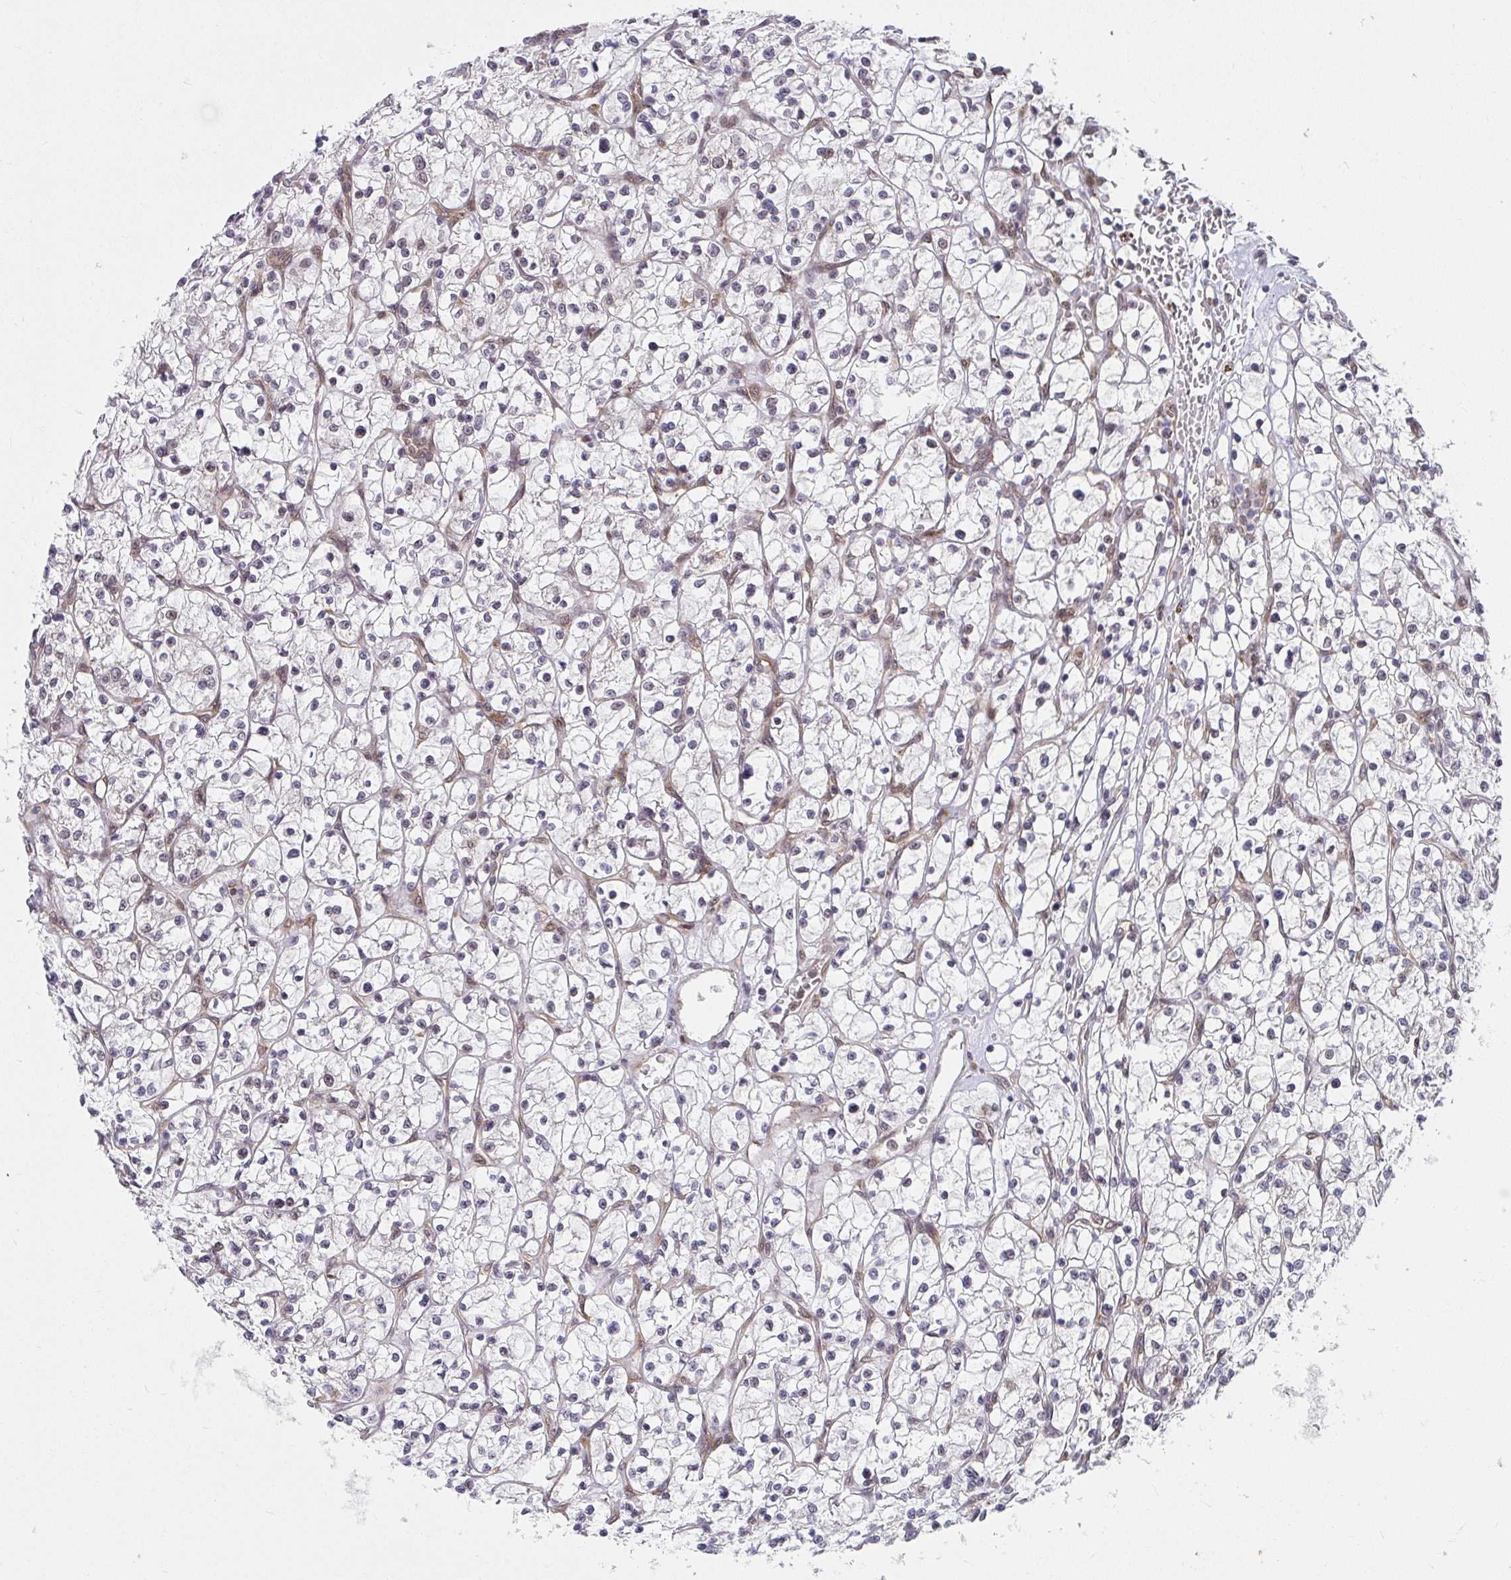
{"staining": {"intensity": "negative", "quantity": "none", "location": "none"}, "tissue": "renal cancer", "cell_type": "Tumor cells", "image_type": "cancer", "snomed": [{"axis": "morphology", "description": "Adenocarcinoma, NOS"}, {"axis": "topography", "description": "Kidney"}], "caption": "An immunohistochemistry (IHC) micrograph of adenocarcinoma (renal) is shown. There is no staining in tumor cells of adenocarcinoma (renal). Nuclei are stained in blue.", "gene": "SYNCRIP", "patient": {"sex": "female", "age": 64}}